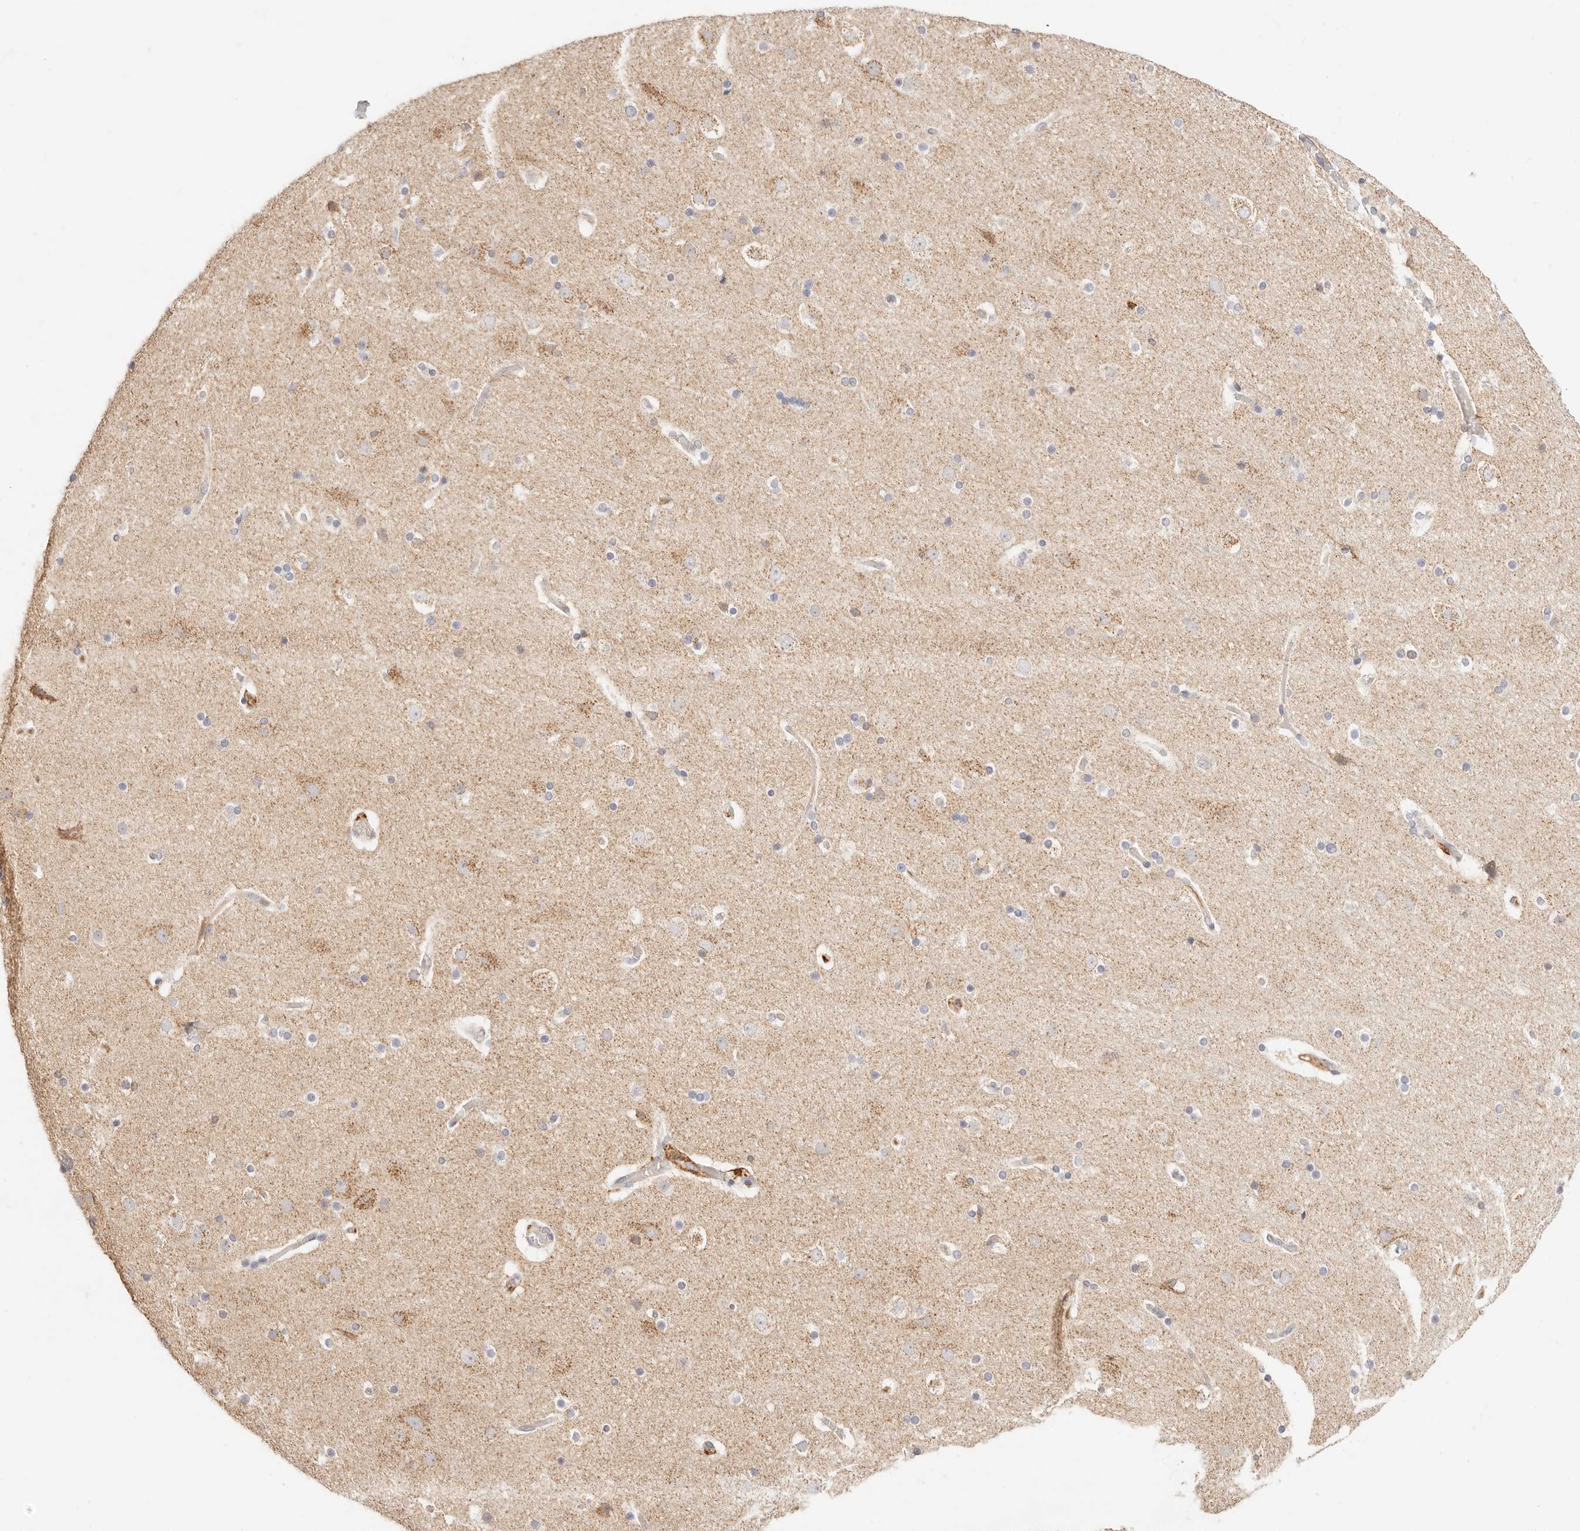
{"staining": {"intensity": "weak", "quantity": "25%-75%", "location": "cytoplasmic/membranous"}, "tissue": "cerebral cortex", "cell_type": "Endothelial cells", "image_type": "normal", "snomed": [{"axis": "morphology", "description": "Normal tissue, NOS"}, {"axis": "topography", "description": "Cerebral cortex"}], "caption": "Endothelial cells display weak cytoplasmic/membranous expression in approximately 25%-75% of cells in benign cerebral cortex.", "gene": "HK2", "patient": {"sex": "male", "age": 57}}